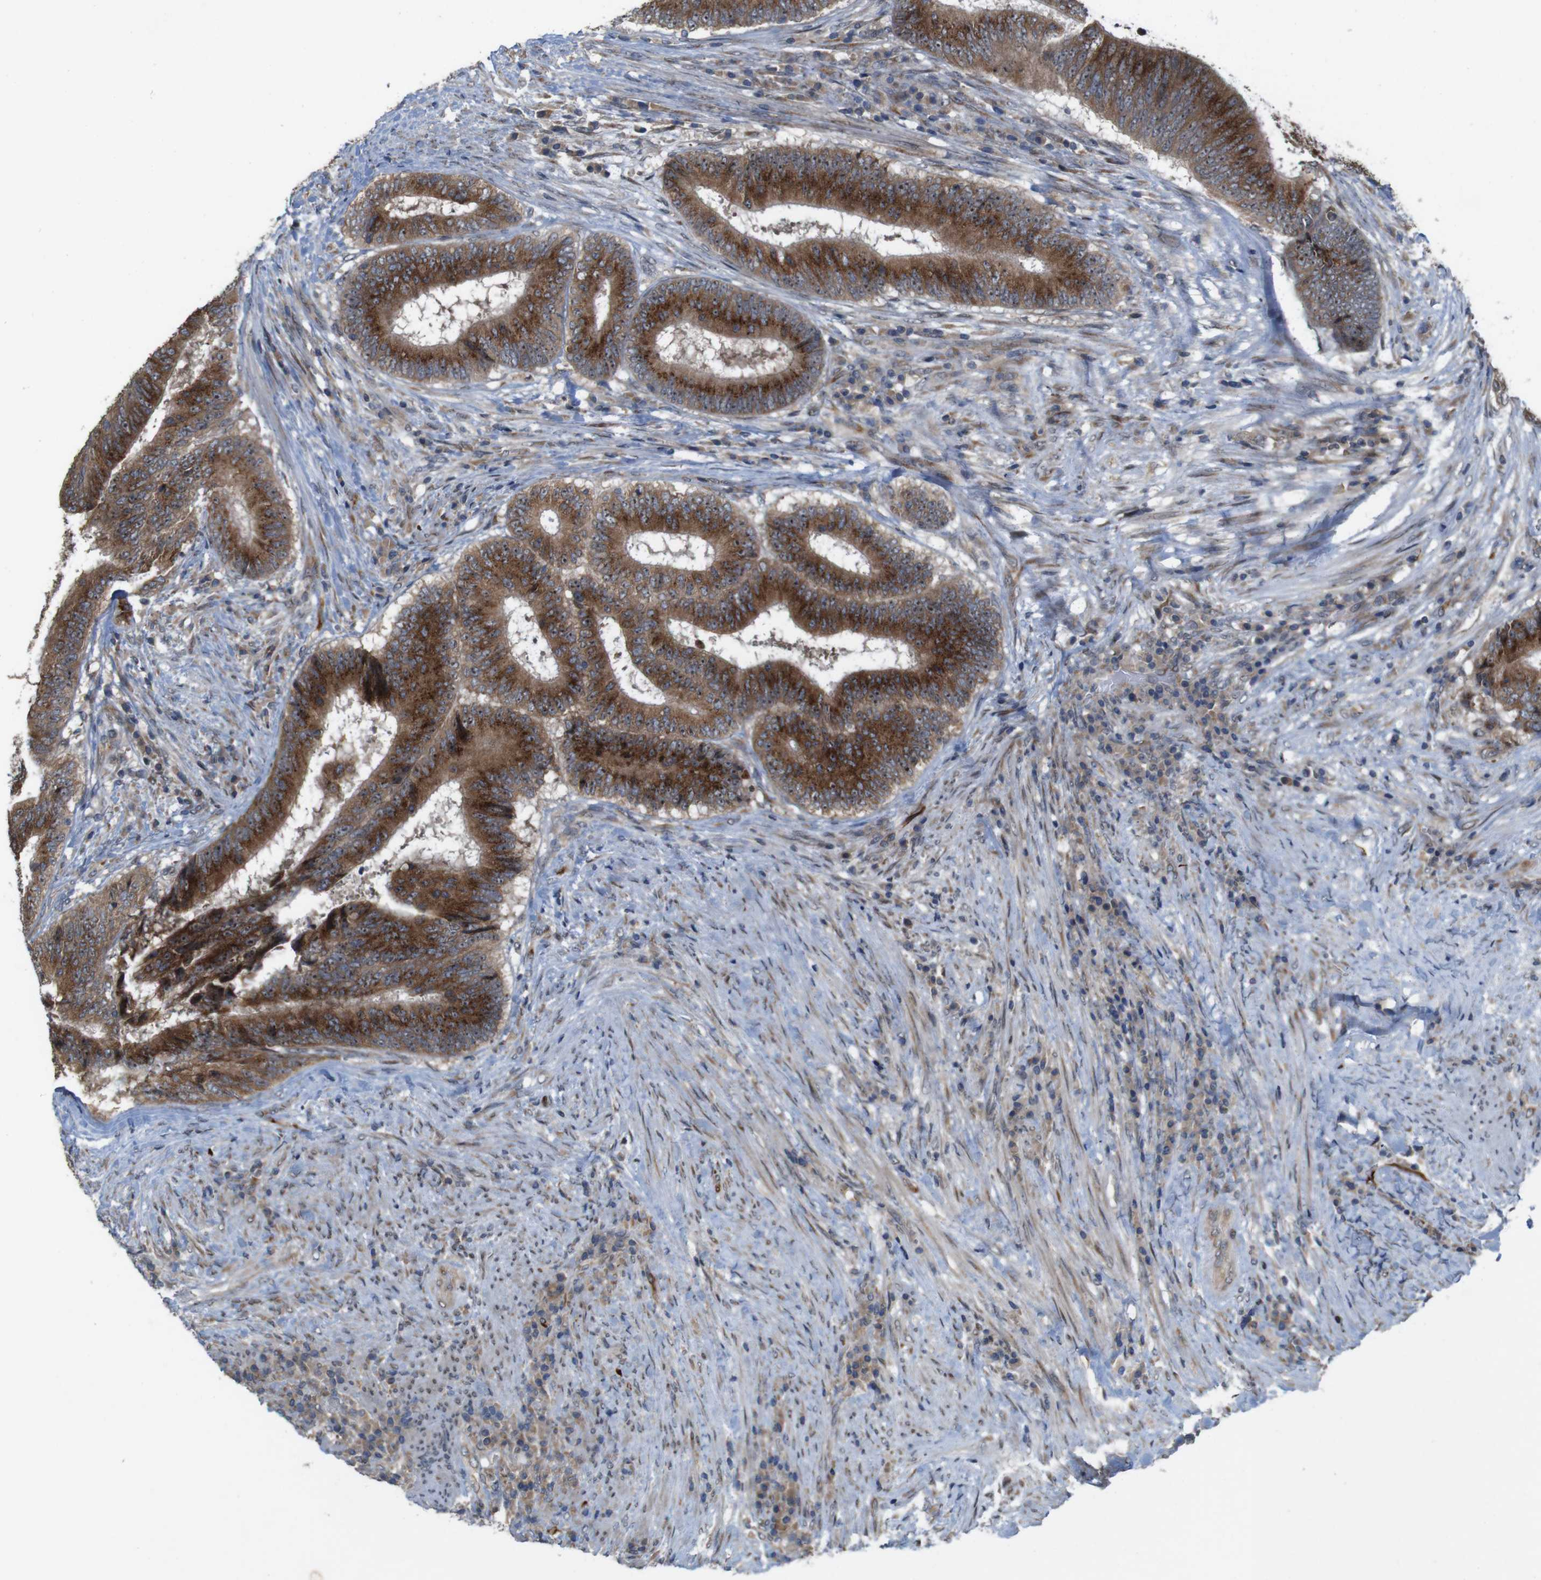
{"staining": {"intensity": "moderate", "quantity": ">75%", "location": "cytoplasmic/membranous,nuclear"}, "tissue": "colorectal cancer", "cell_type": "Tumor cells", "image_type": "cancer", "snomed": [{"axis": "morphology", "description": "Adenocarcinoma, NOS"}, {"axis": "topography", "description": "Rectum"}], "caption": "DAB (3,3'-diaminobenzidine) immunohistochemical staining of human colorectal cancer (adenocarcinoma) reveals moderate cytoplasmic/membranous and nuclear protein expression in approximately >75% of tumor cells. The protein of interest is stained brown, and the nuclei are stained in blue (DAB (3,3'-diaminobenzidine) IHC with brightfield microscopy, high magnification).", "gene": "EFCAB14", "patient": {"sex": "male", "age": 72}}